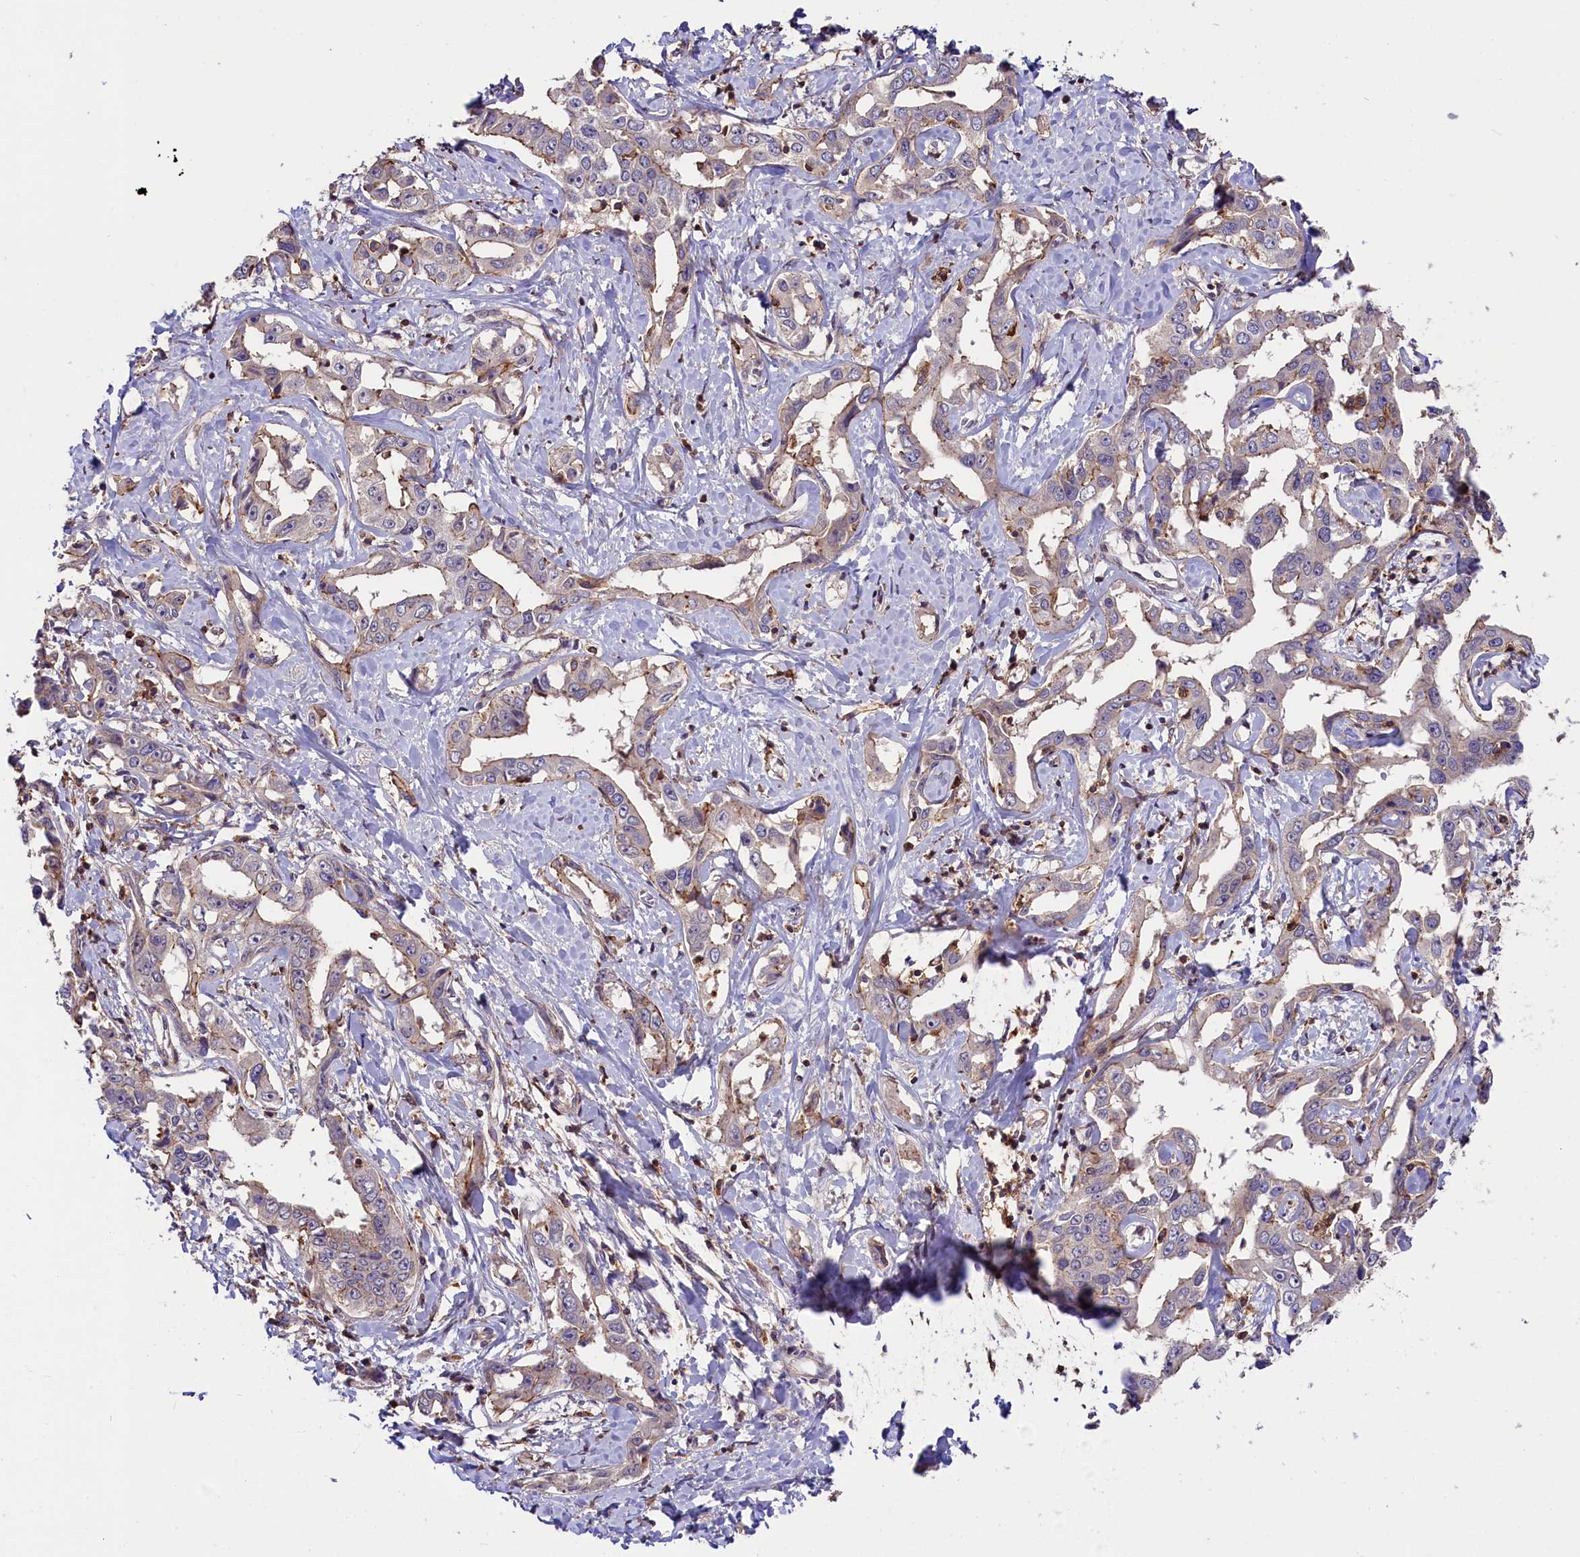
{"staining": {"intensity": "negative", "quantity": "none", "location": "none"}, "tissue": "liver cancer", "cell_type": "Tumor cells", "image_type": "cancer", "snomed": [{"axis": "morphology", "description": "Cholangiocarcinoma"}, {"axis": "topography", "description": "Liver"}], "caption": "Immunohistochemistry image of cholangiocarcinoma (liver) stained for a protein (brown), which shows no expression in tumor cells. (Stains: DAB (3,3'-diaminobenzidine) IHC with hematoxylin counter stain, Microscopy: brightfield microscopy at high magnification).", "gene": "SKIDA1", "patient": {"sex": "male", "age": 59}}